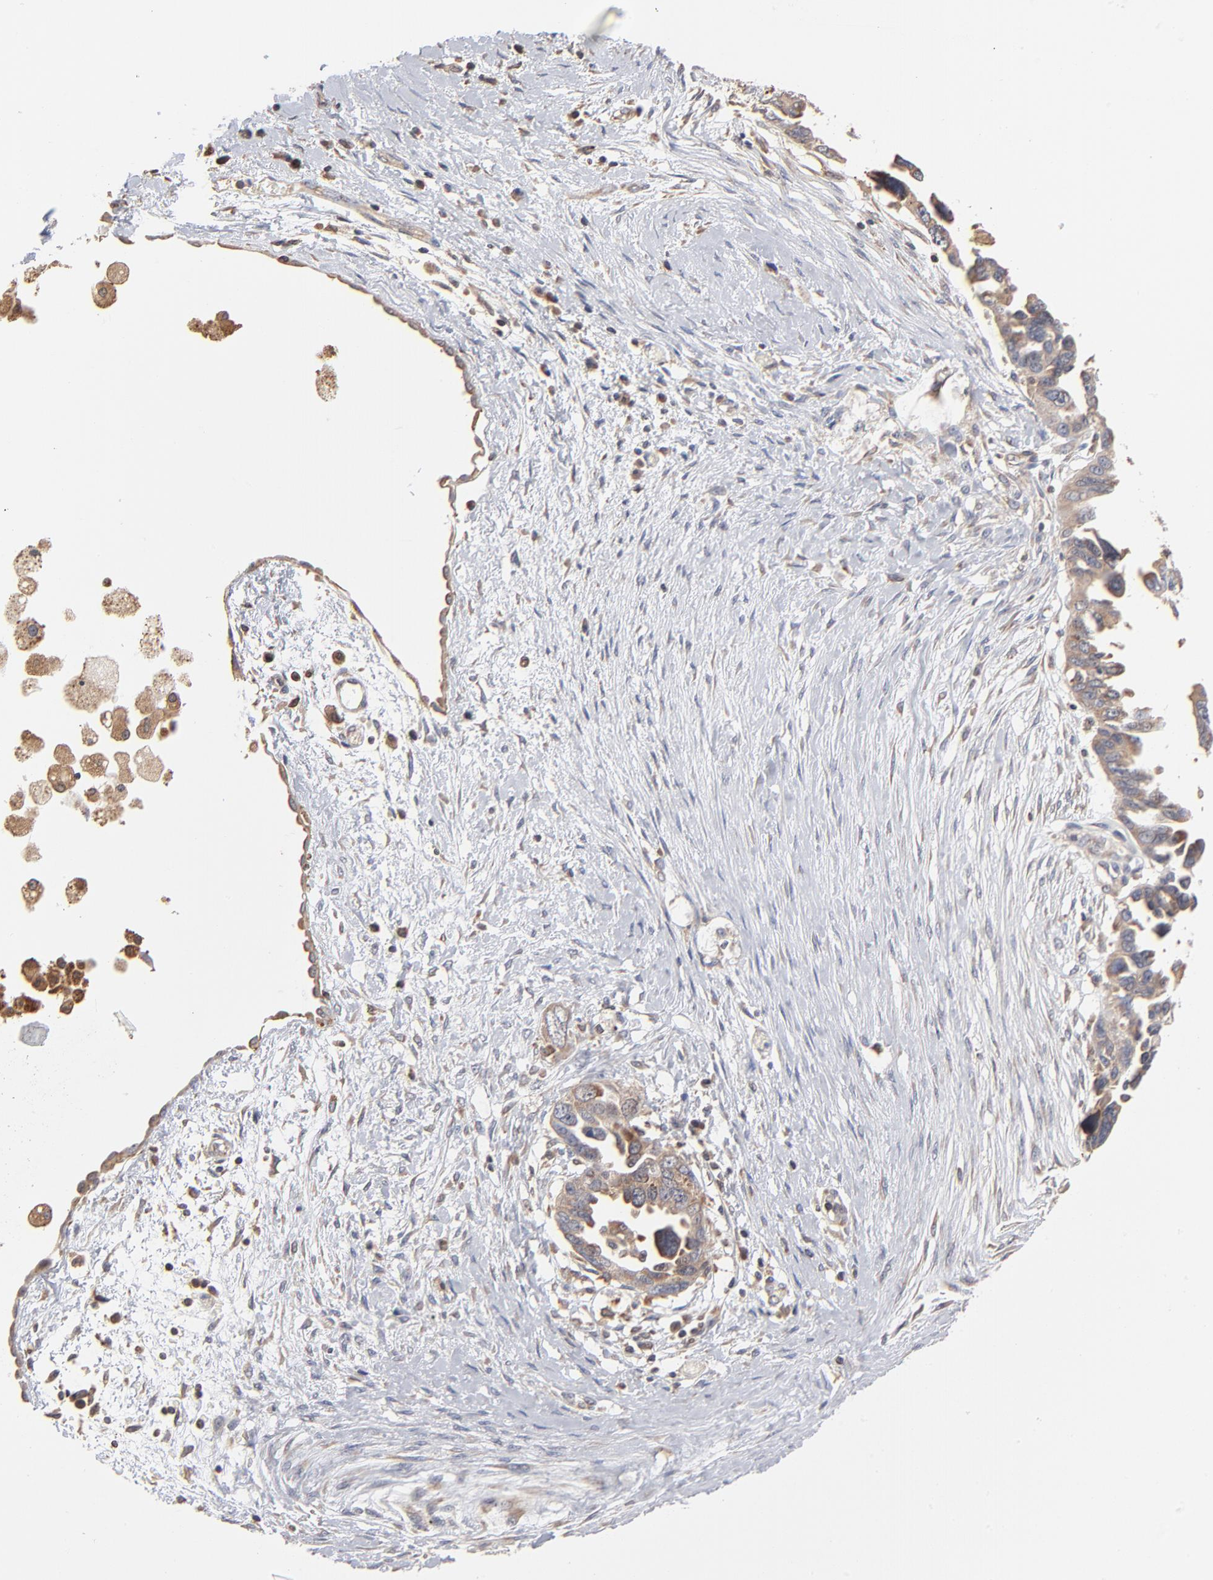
{"staining": {"intensity": "moderate", "quantity": ">75%", "location": "cytoplasmic/membranous"}, "tissue": "ovarian cancer", "cell_type": "Tumor cells", "image_type": "cancer", "snomed": [{"axis": "morphology", "description": "Cystadenocarcinoma, serous, NOS"}, {"axis": "topography", "description": "Ovary"}], "caption": "Tumor cells exhibit moderate cytoplasmic/membranous staining in about >75% of cells in serous cystadenocarcinoma (ovarian). (DAB (3,3'-diaminobenzidine) IHC, brown staining for protein, blue staining for nuclei).", "gene": "RNF213", "patient": {"sex": "female", "age": 63}}